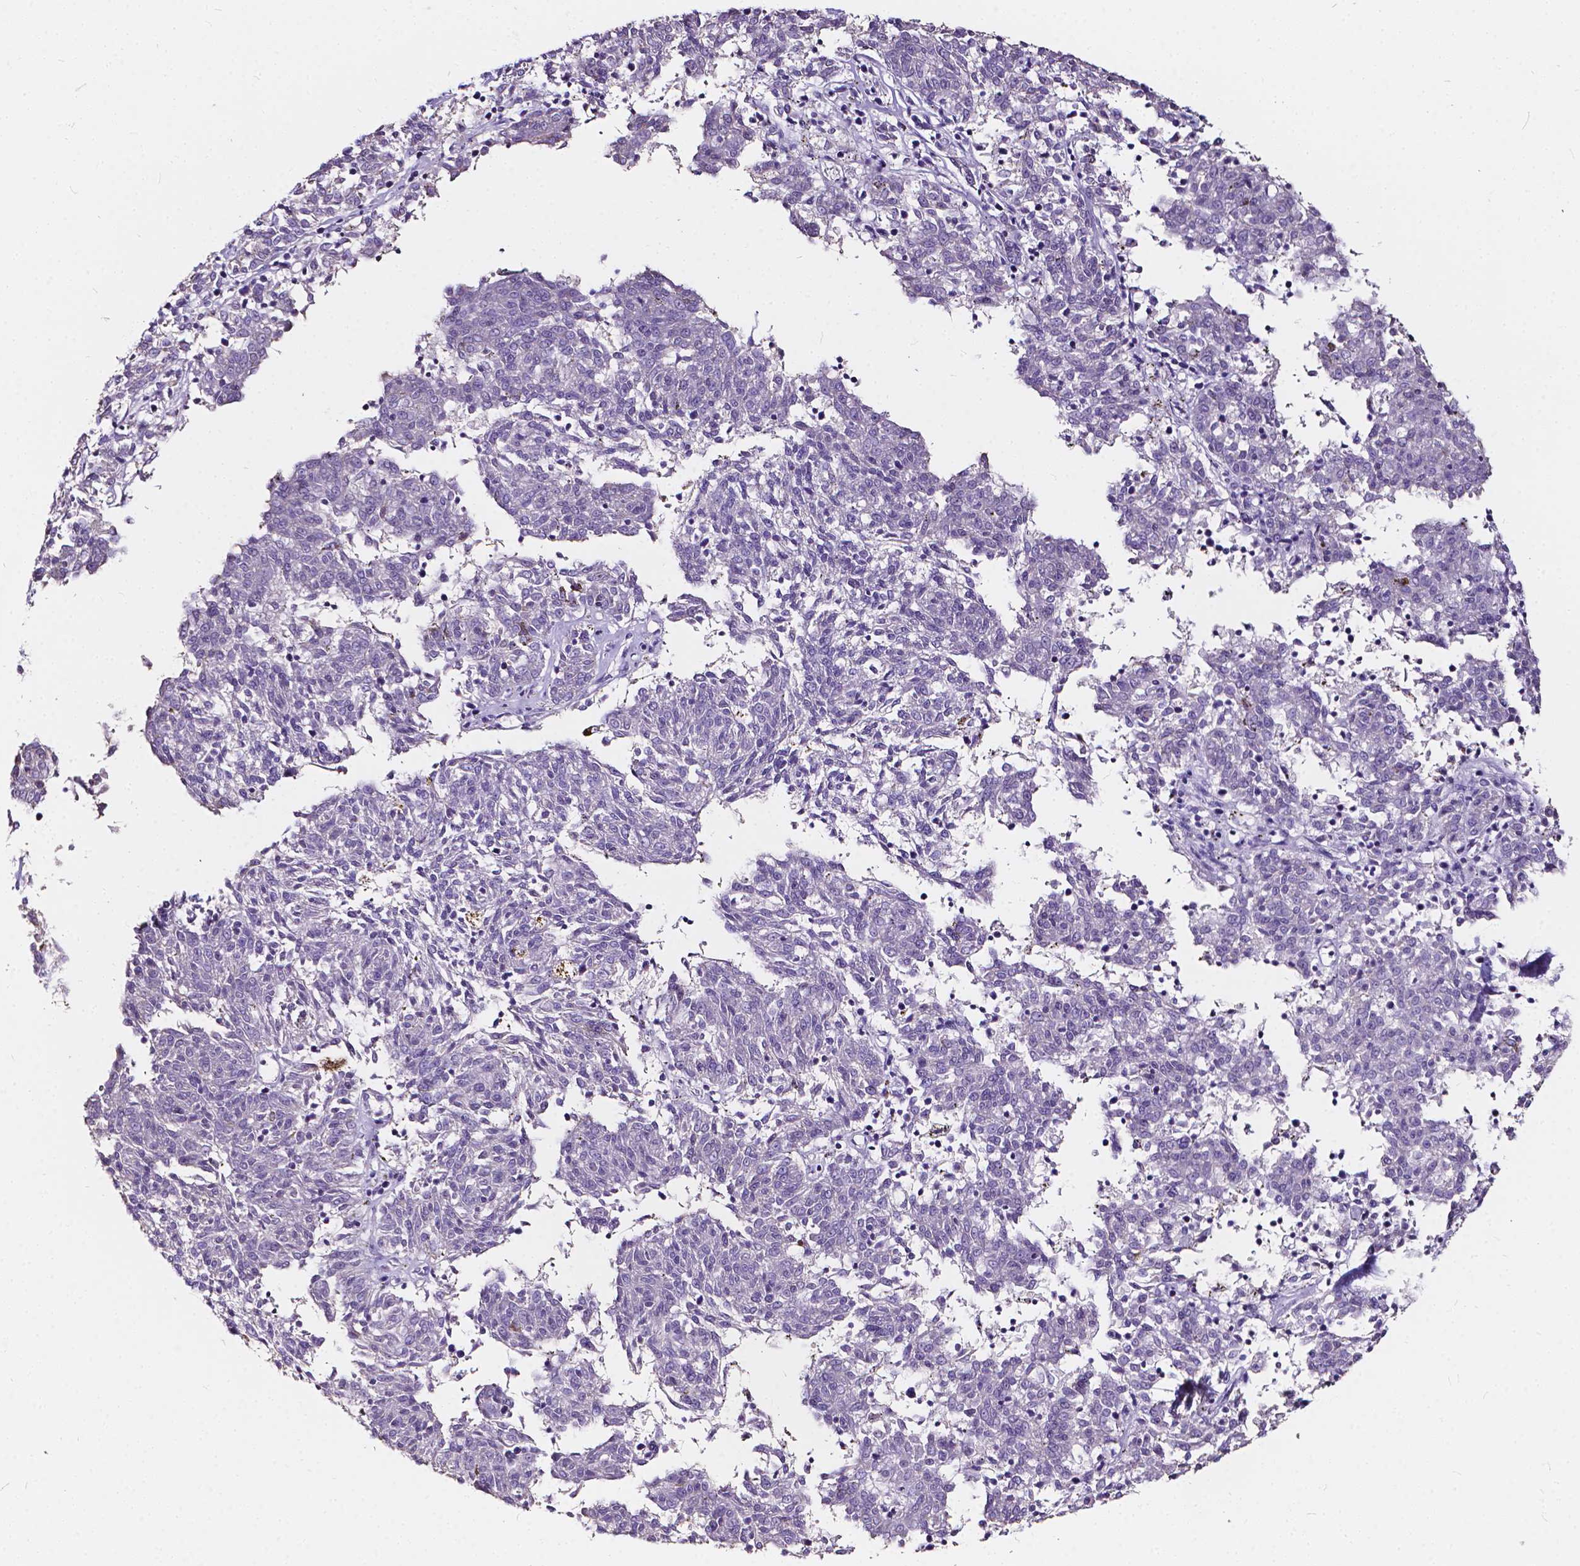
{"staining": {"intensity": "negative", "quantity": "none", "location": "none"}, "tissue": "melanoma", "cell_type": "Tumor cells", "image_type": "cancer", "snomed": [{"axis": "morphology", "description": "Malignant melanoma, NOS"}, {"axis": "topography", "description": "Skin"}], "caption": "Tumor cells are negative for protein expression in human malignant melanoma.", "gene": "CLSTN2", "patient": {"sex": "female", "age": 72}}